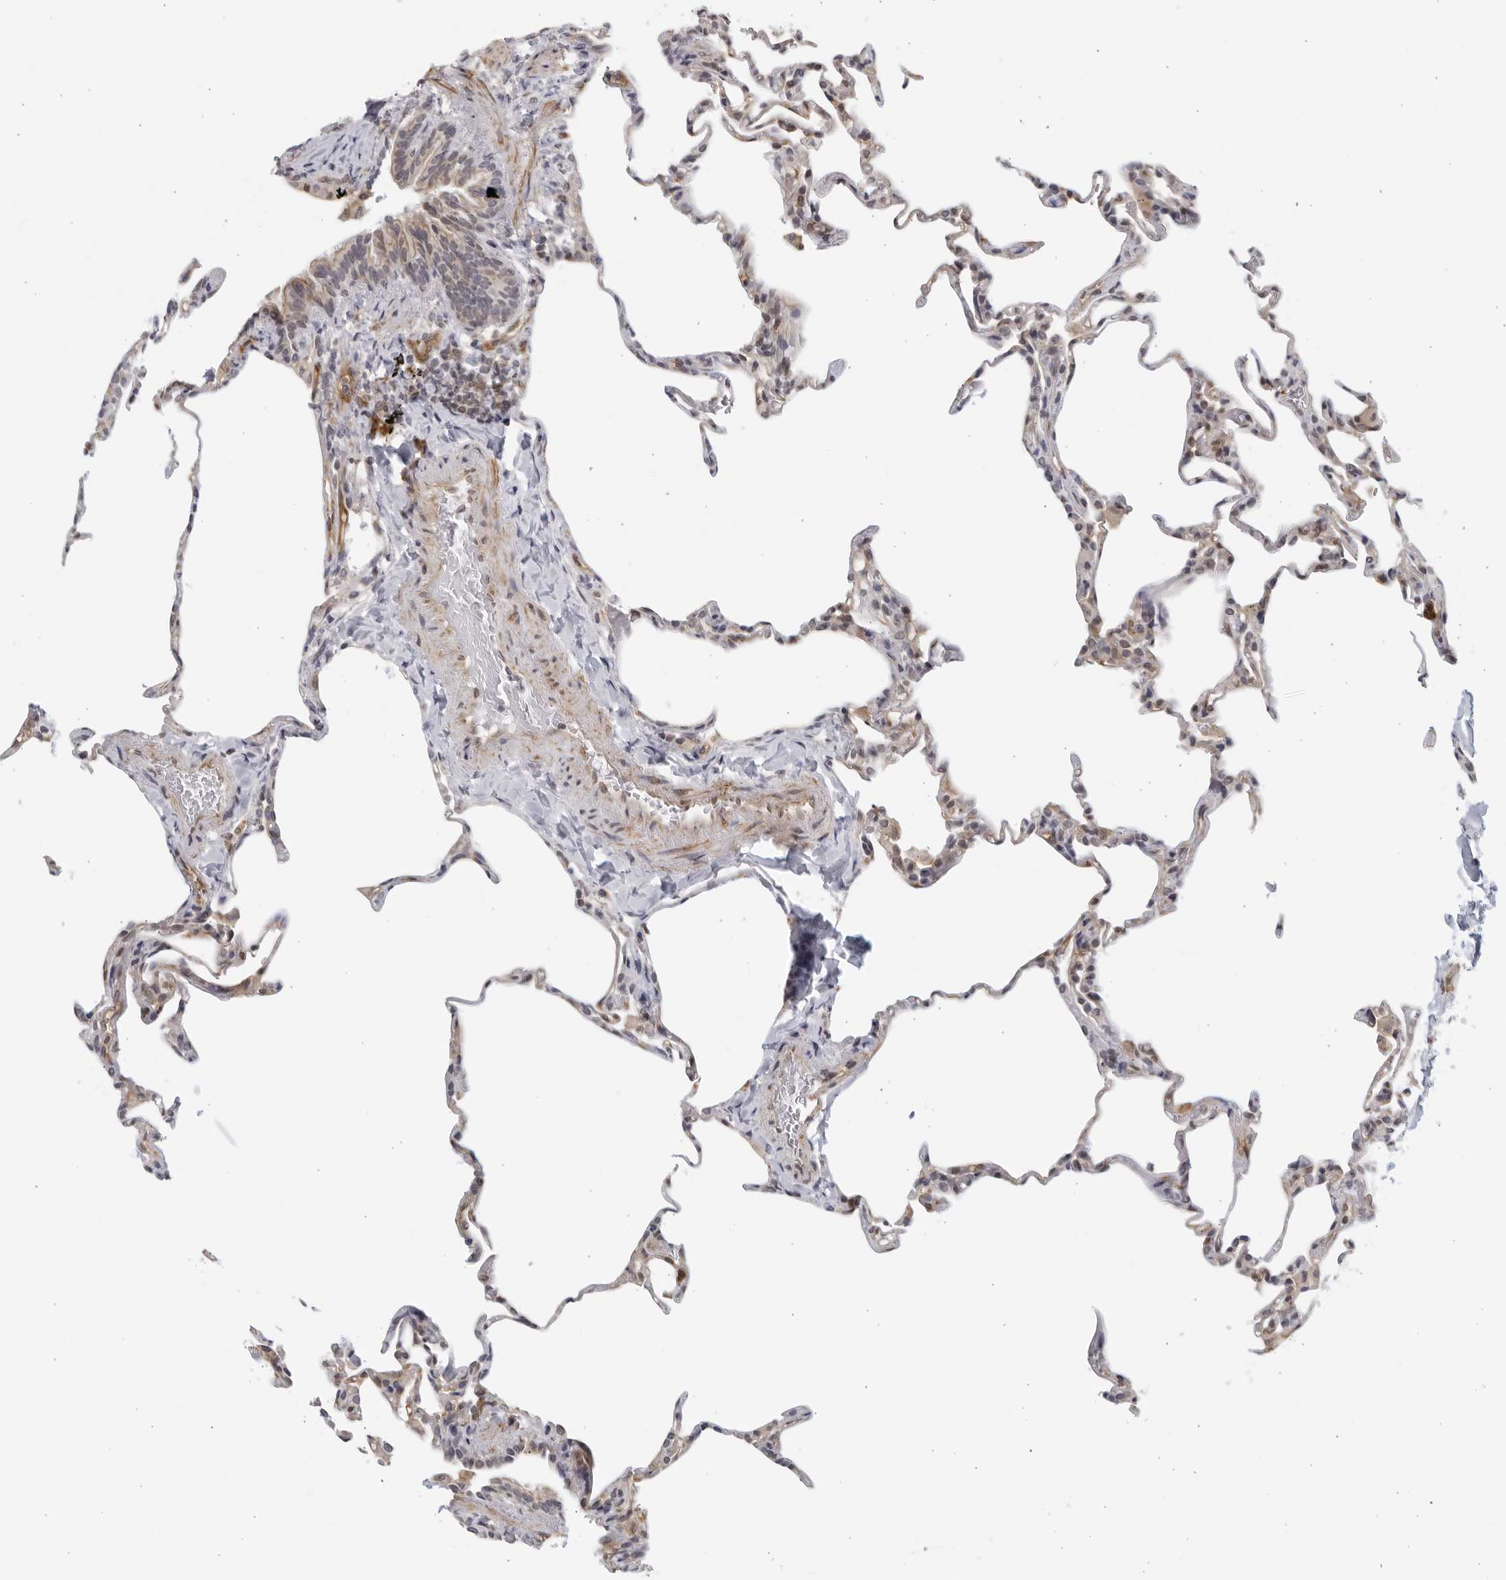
{"staining": {"intensity": "weak", "quantity": "<25%", "location": "cytoplasmic/membranous"}, "tissue": "lung", "cell_type": "Alveolar cells", "image_type": "normal", "snomed": [{"axis": "morphology", "description": "Normal tissue, NOS"}, {"axis": "topography", "description": "Lung"}], "caption": "Protein analysis of unremarkable lung shows no significant expression in alveolar cells.", "gene": "SERTAD4", "patient": {"sex": "male", "age": 20}}